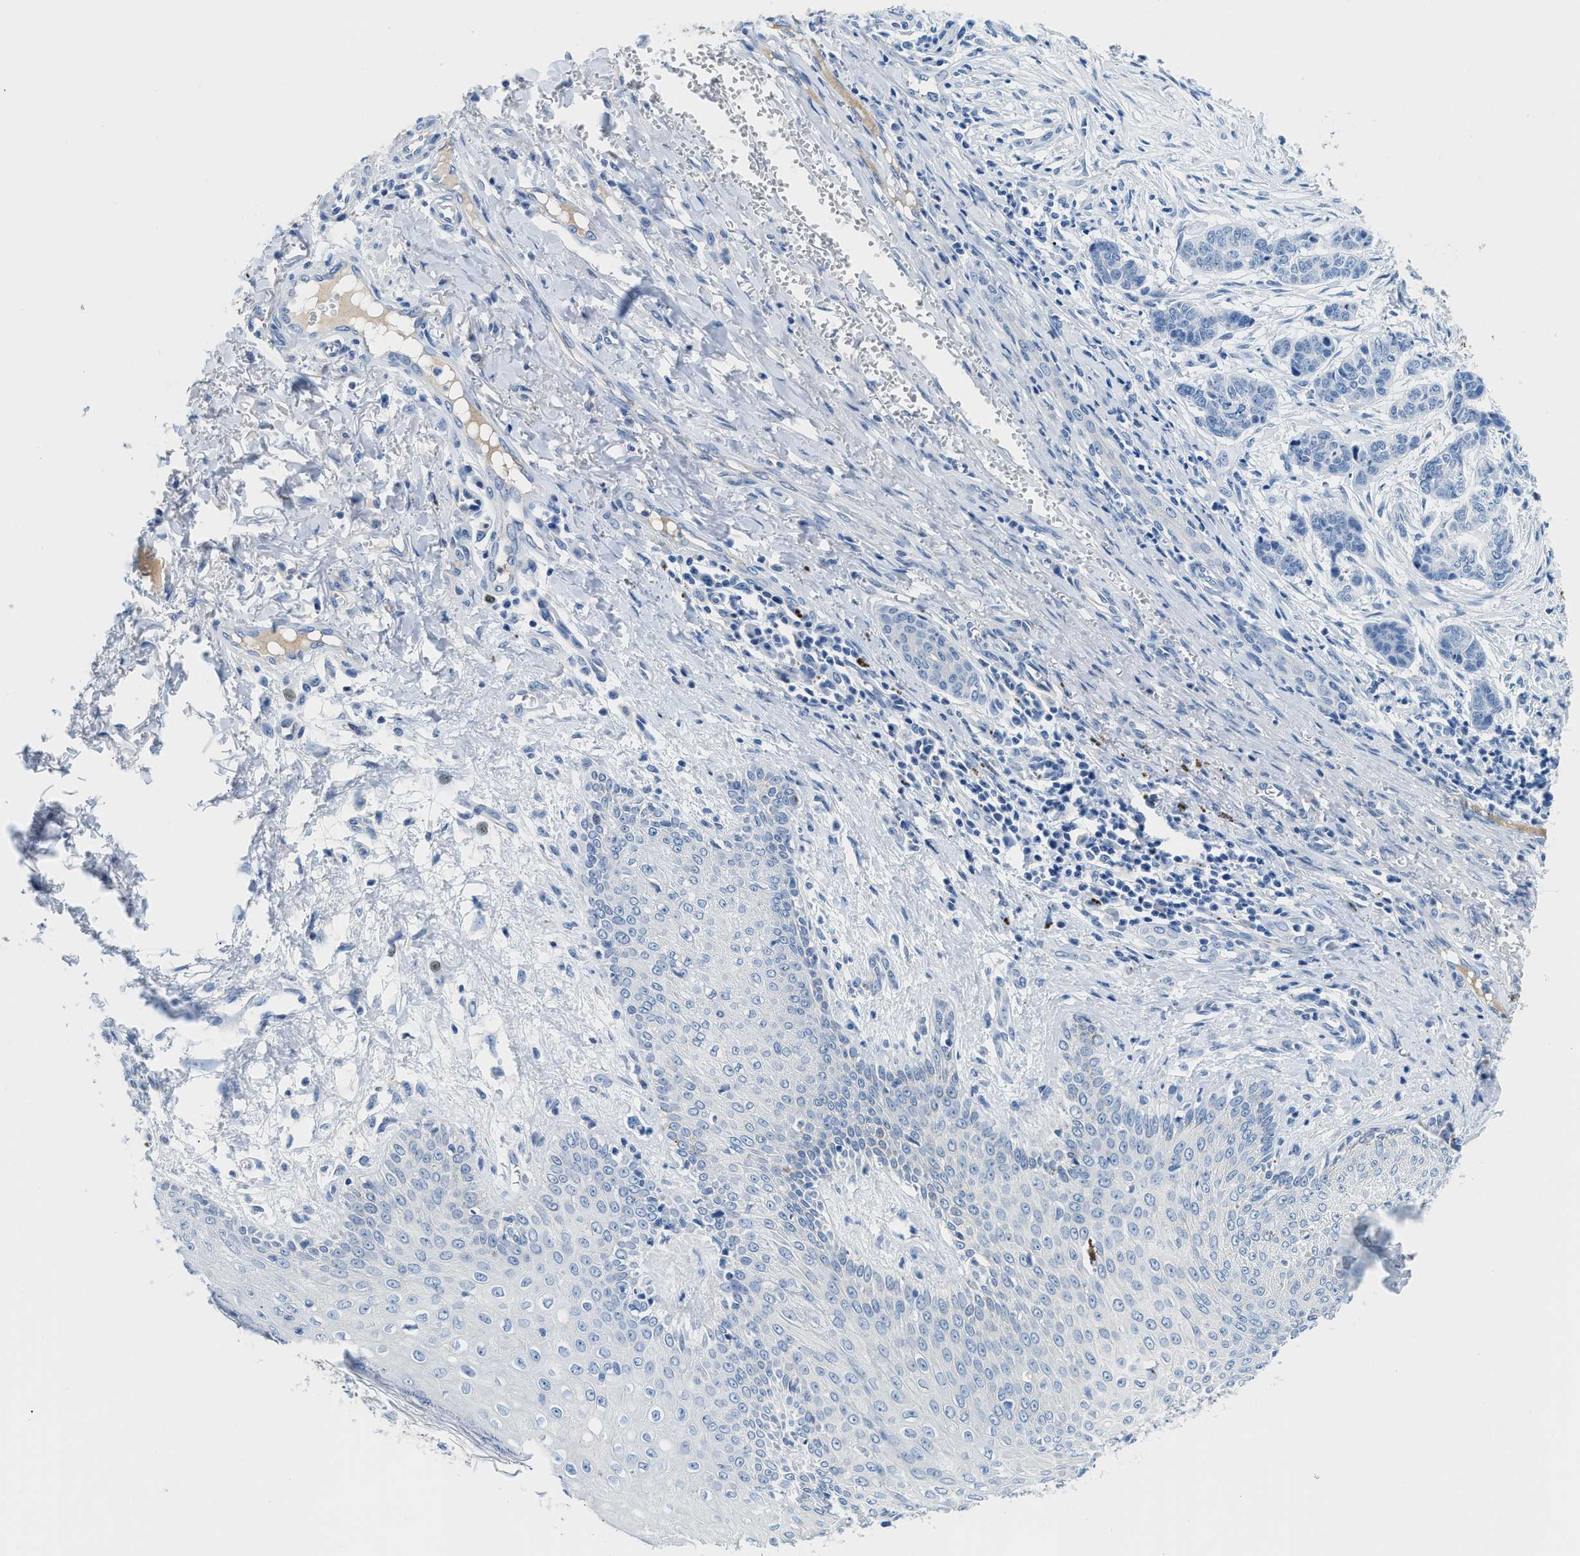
{"staining": {"intensity": "negative", "quantity": "none", "location": "none"}, "tissue": "skin cancer", "cell_type": "Tumor cells", "image_type": "cancer", "snomed": [{"axis": "morphology", "description": "Basal cell carcinoma"}, {"axis": "topography", "description": "Skin"}], "caption": "IHC of skin basal cell carcinoma displays no positivity in tumor cells. (DAB IHC, high magnification).", "gene": "MBL2", "patient": {"sex": "female", "age": 64}}